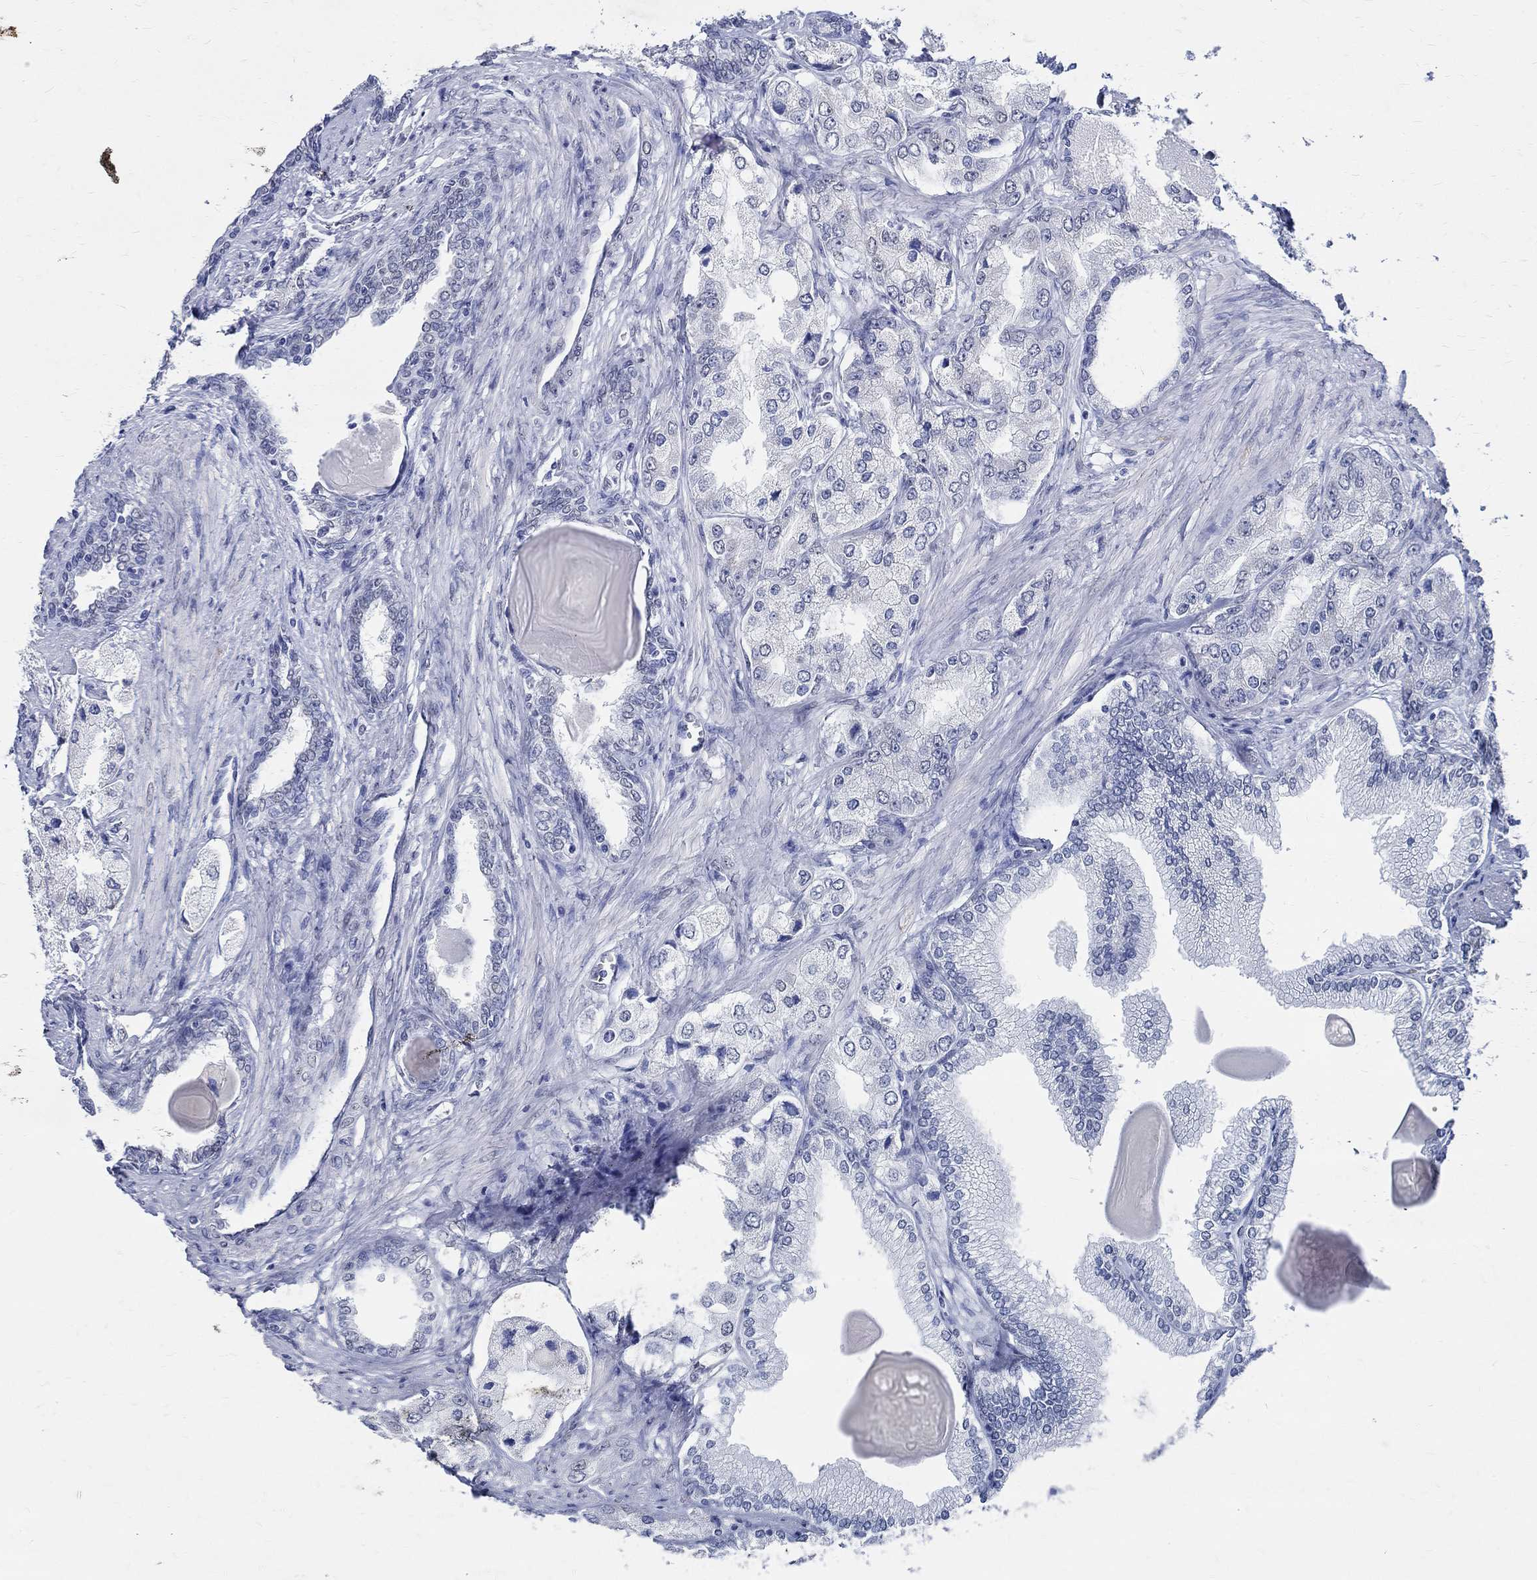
{"staining": {"intensity": "weak", "quantity": "<25%", "location": "nuclear"}, "tissue": "prostate cancer", "cell_type": "Tumor cells", "image_type": "cancer", "snomed": [{"axis": "morphology", "description": "Adenocarcinoma, Low grade"}, {"axis": "topography", "description": "Prostate"}], "caption": "The immunohistochemistry (IHC) photomicrograph has no significant expression in tumor cells of prostate adenocarcinoma (low-grade) tissue.", "gene": "TSPAN16", "patient": {"sex": "male", "age": 69}}